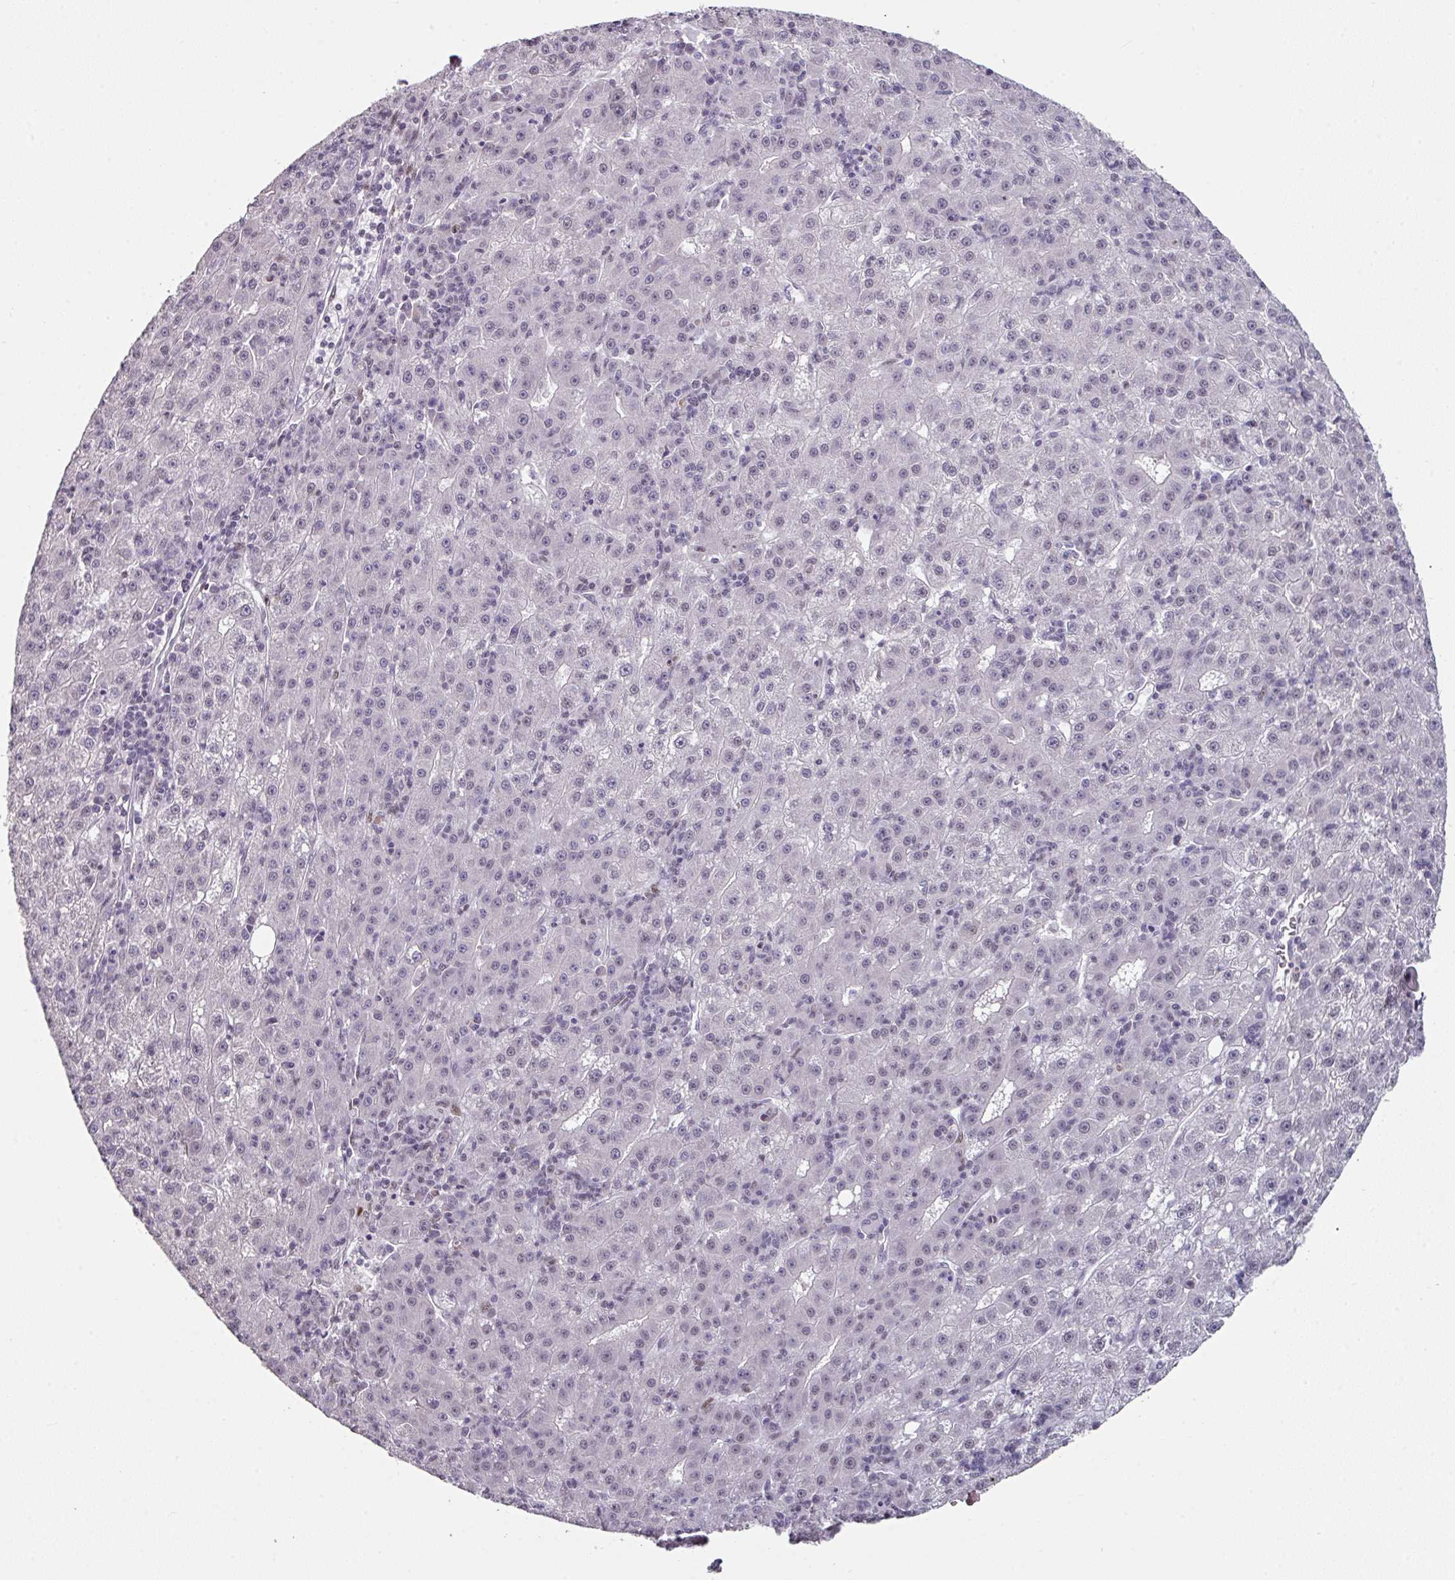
{"staining": {"intensity": "negative", "quantity": "none", "location": "none"}, "tissue": "liver cancer", "cell_type": "Tumor cells", "image_type": "cancer", "snomed": [{"axis": "morphology", "description": "Carcinoma, Hepatocellular, NOS"}, {"axis": "topography", "description": "Liver"}], "caption": "A photomicrograph of liver cancer stained for a protein reveals no brown staining in tumor cells.", "gene": "ELK1", "patient": {"sex": "male", "age": 76}}